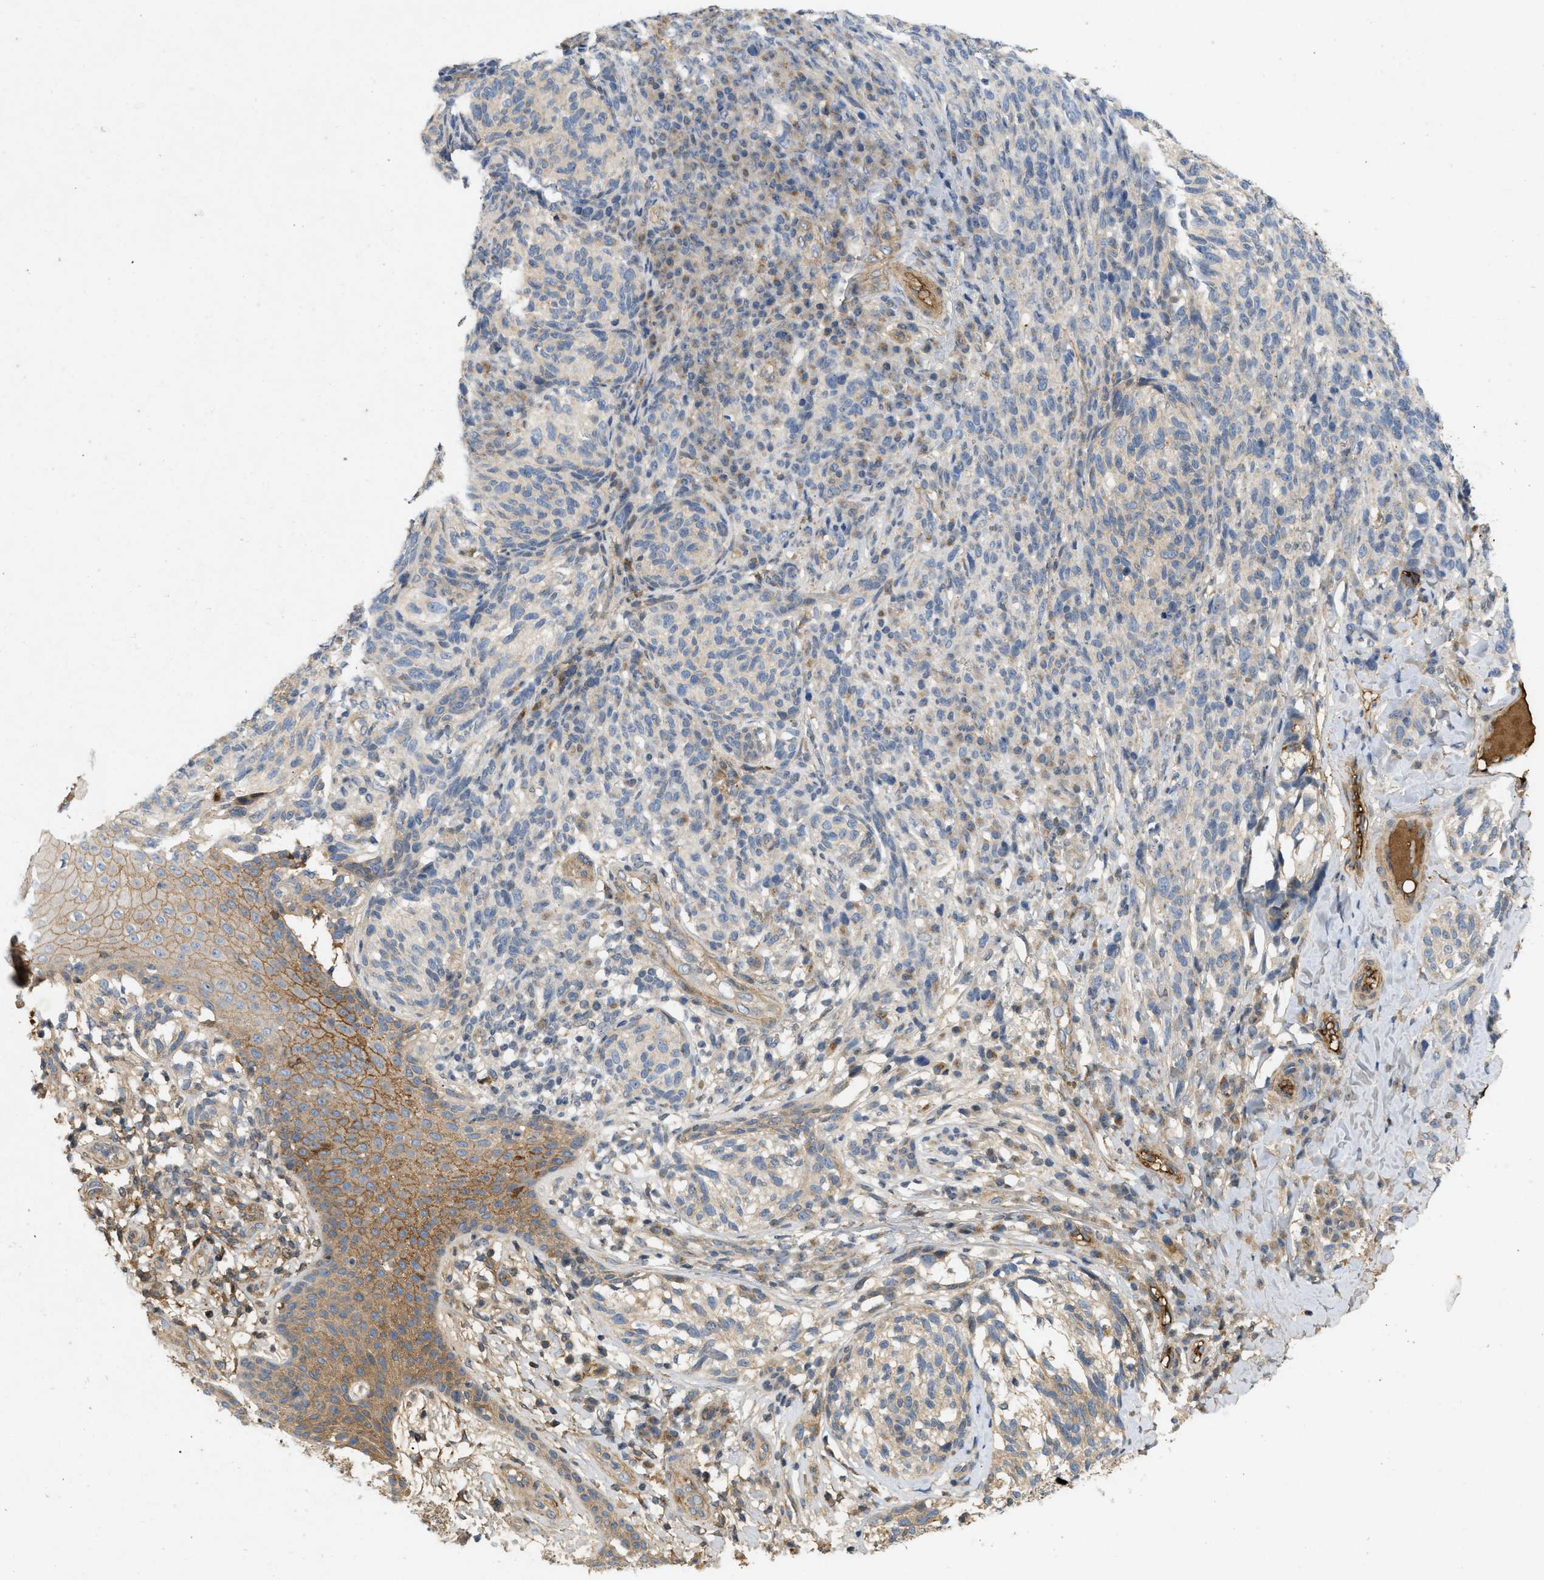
{"staining": {"intensity": "weak", "quantity": "<25%", "location": "cytoplasmic/membranous"}, "tissue": "melanoma", "cell_type": "Tumor cells", "image_type": "cancer", "snomed": [{"axis": "morphology", "description": "Malignant melanoma, NOS"}, {"axis": "topography", "description": "Skin"}], "caption": "Immunohistochemistry of human melanoma demonstrates no expression in tumor cells.", "gene": "F8", "patient": {"sex": "female", "age": 73}}